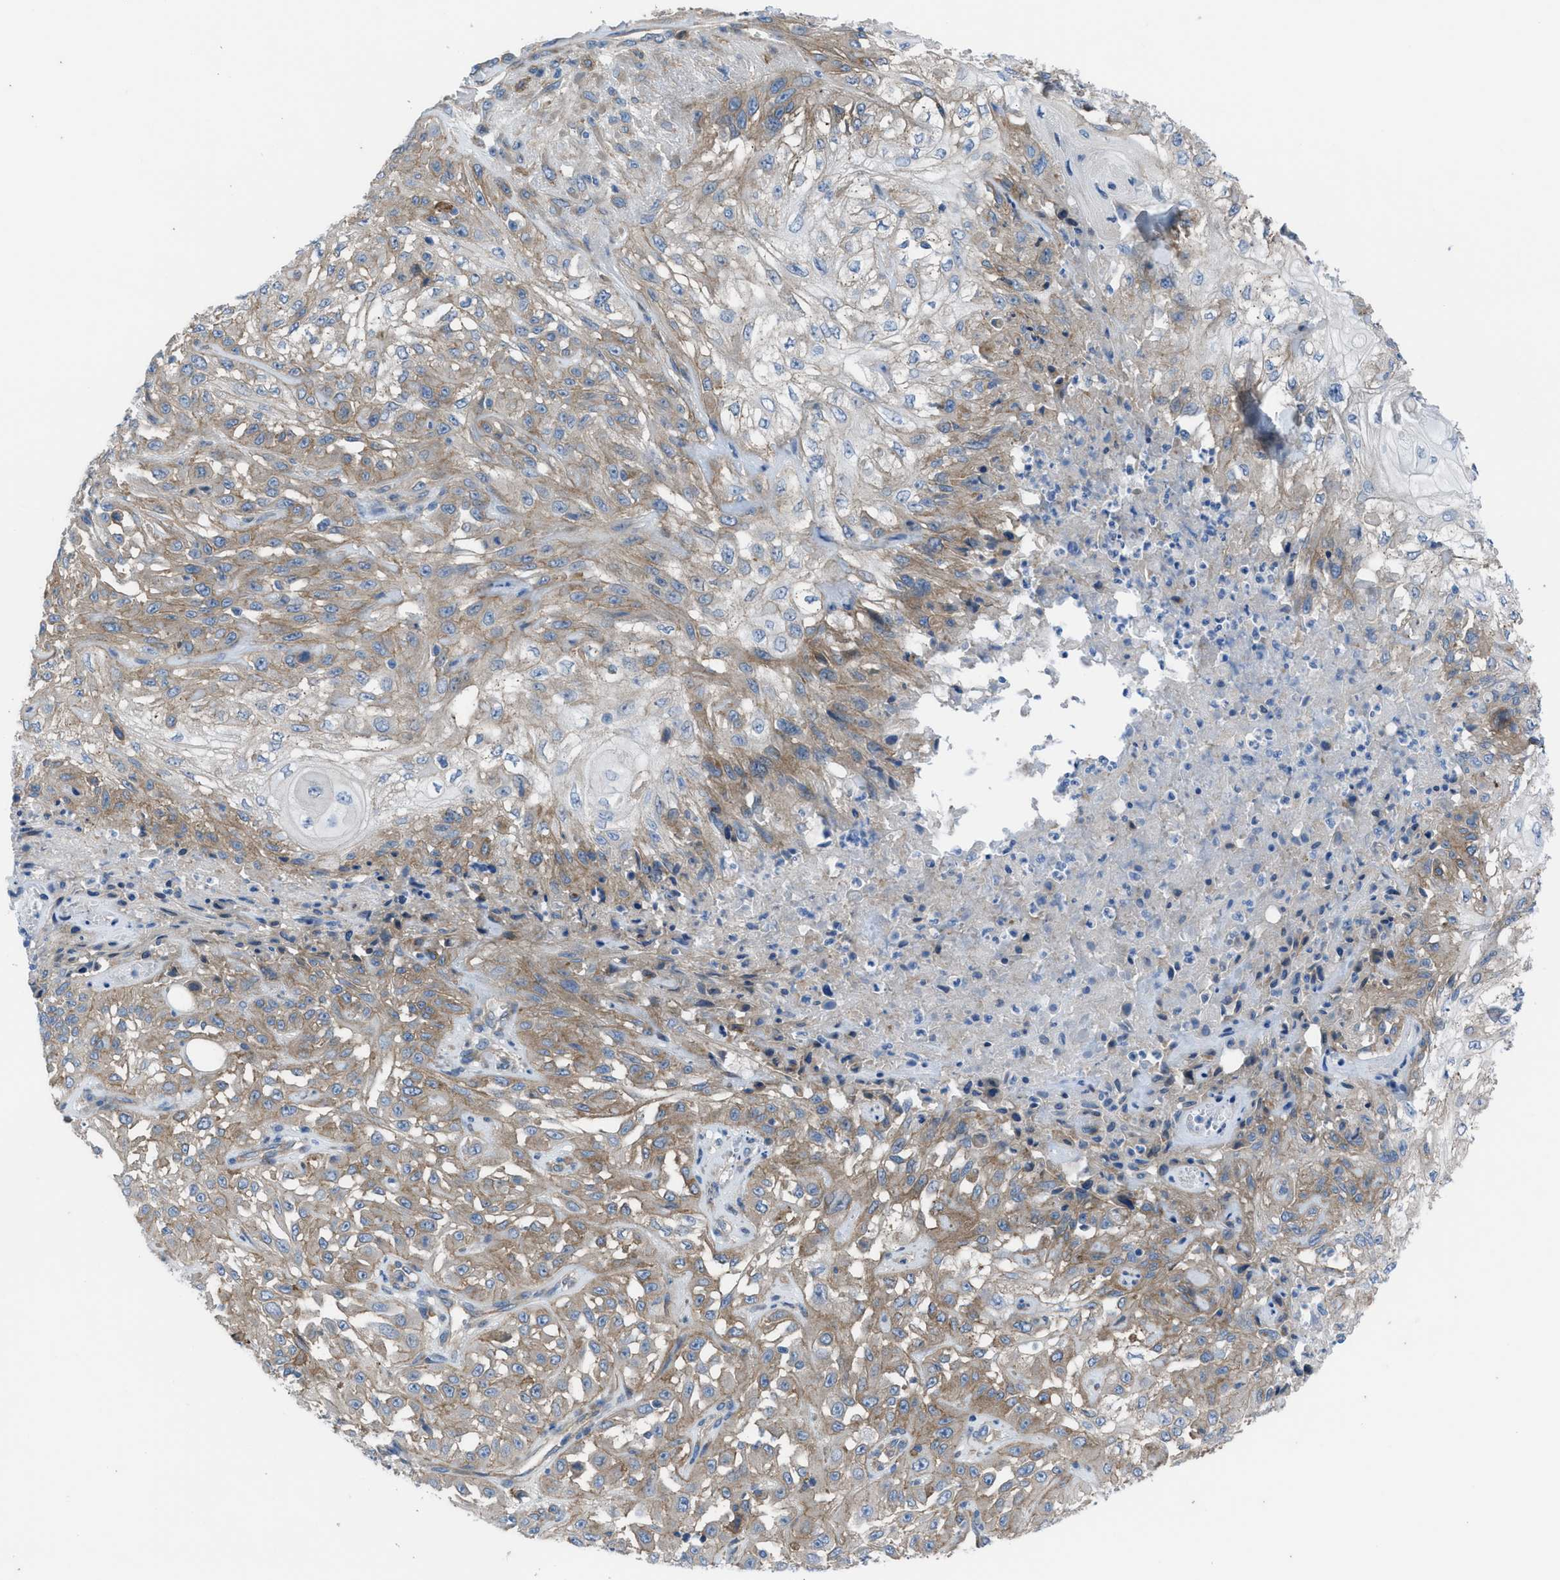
{"staining": {"intensity": "moderate", "quantity": ">75%", "location": "cytoplasmic/membranous"}, "tissue": "skin cancer", "cell_type": "Tumor cells", "image_type": "cancer", "snomed": [{"axis": "morphology", "description": "Squamous cell carcinoma, NOS"}, {"axis": "morphology", "description": "Squamous cell carcinoma, metastatic, NOS"}, {"axis": "topography", "description": "Skin"}, {"axis": "topography", "description": "Lymph node"}], "caption": "This photomicrograph displays skin cancer stained with IHC to label a protein in brown. The cytoplasmic/membranous of tumor cells show moderate positivity for the protein. Nuclei are counter-stained blue.", "gene": "EGFR", "patient": {"sex": "male", "age": 75}}